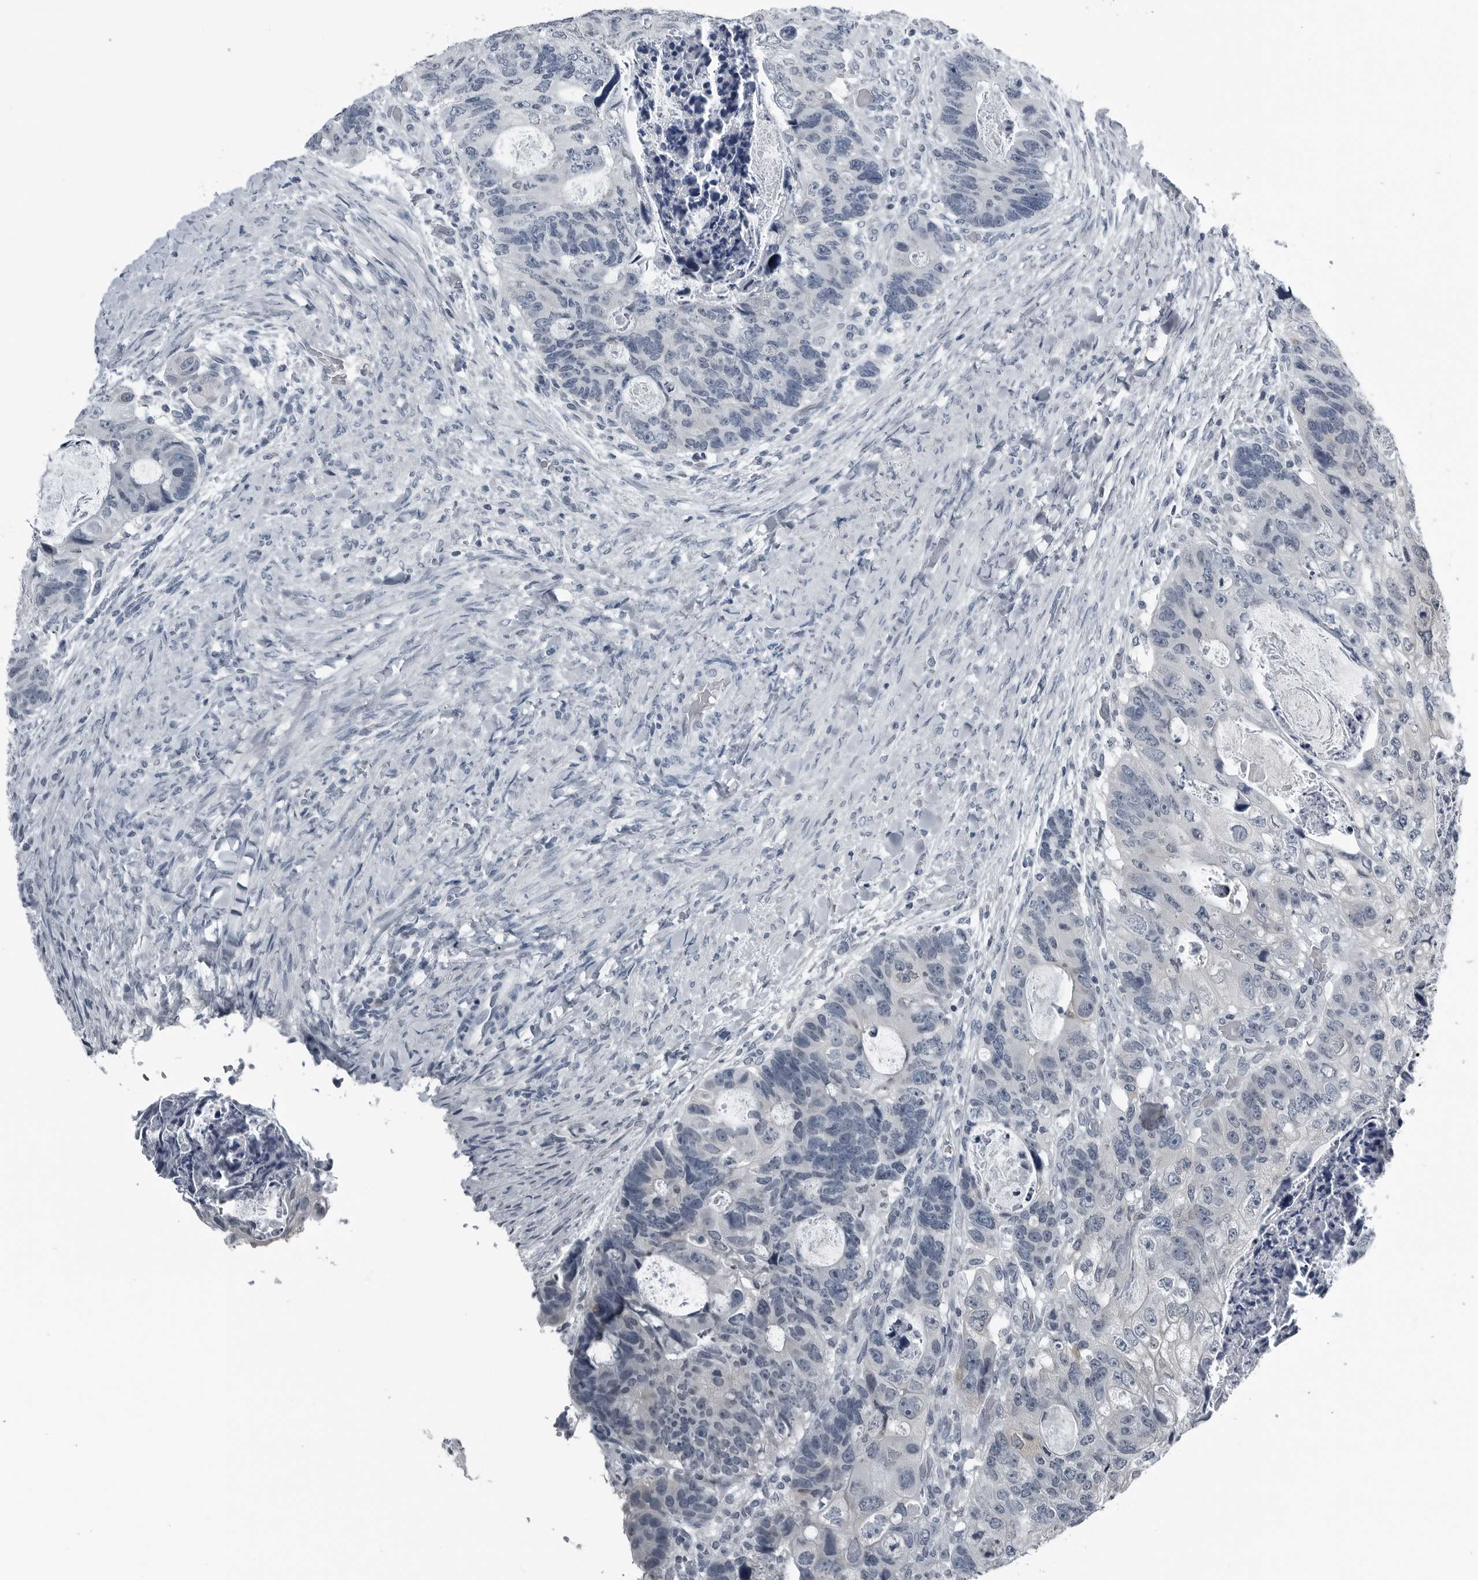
{"staining": {"intensity": "negative", "quantity": "none", "location": "none"}, "tissue": "colorectal cancer", "cell_type": "Tumor cells", "image_type": "cancer", "snomed": [{"axis": "morphology", "description": "Adenocarcinoma, NOS"}, {"axis": "topography", "description": "Rectum"}], "caption": "Immunohistochemistry of colorectal cancer (adenocarcinoma) reveals no staining in tumor cells. Nuclei are stained in blue.", "gene": "SPINK1", "patient": {"sex": "male", "age": 59}}